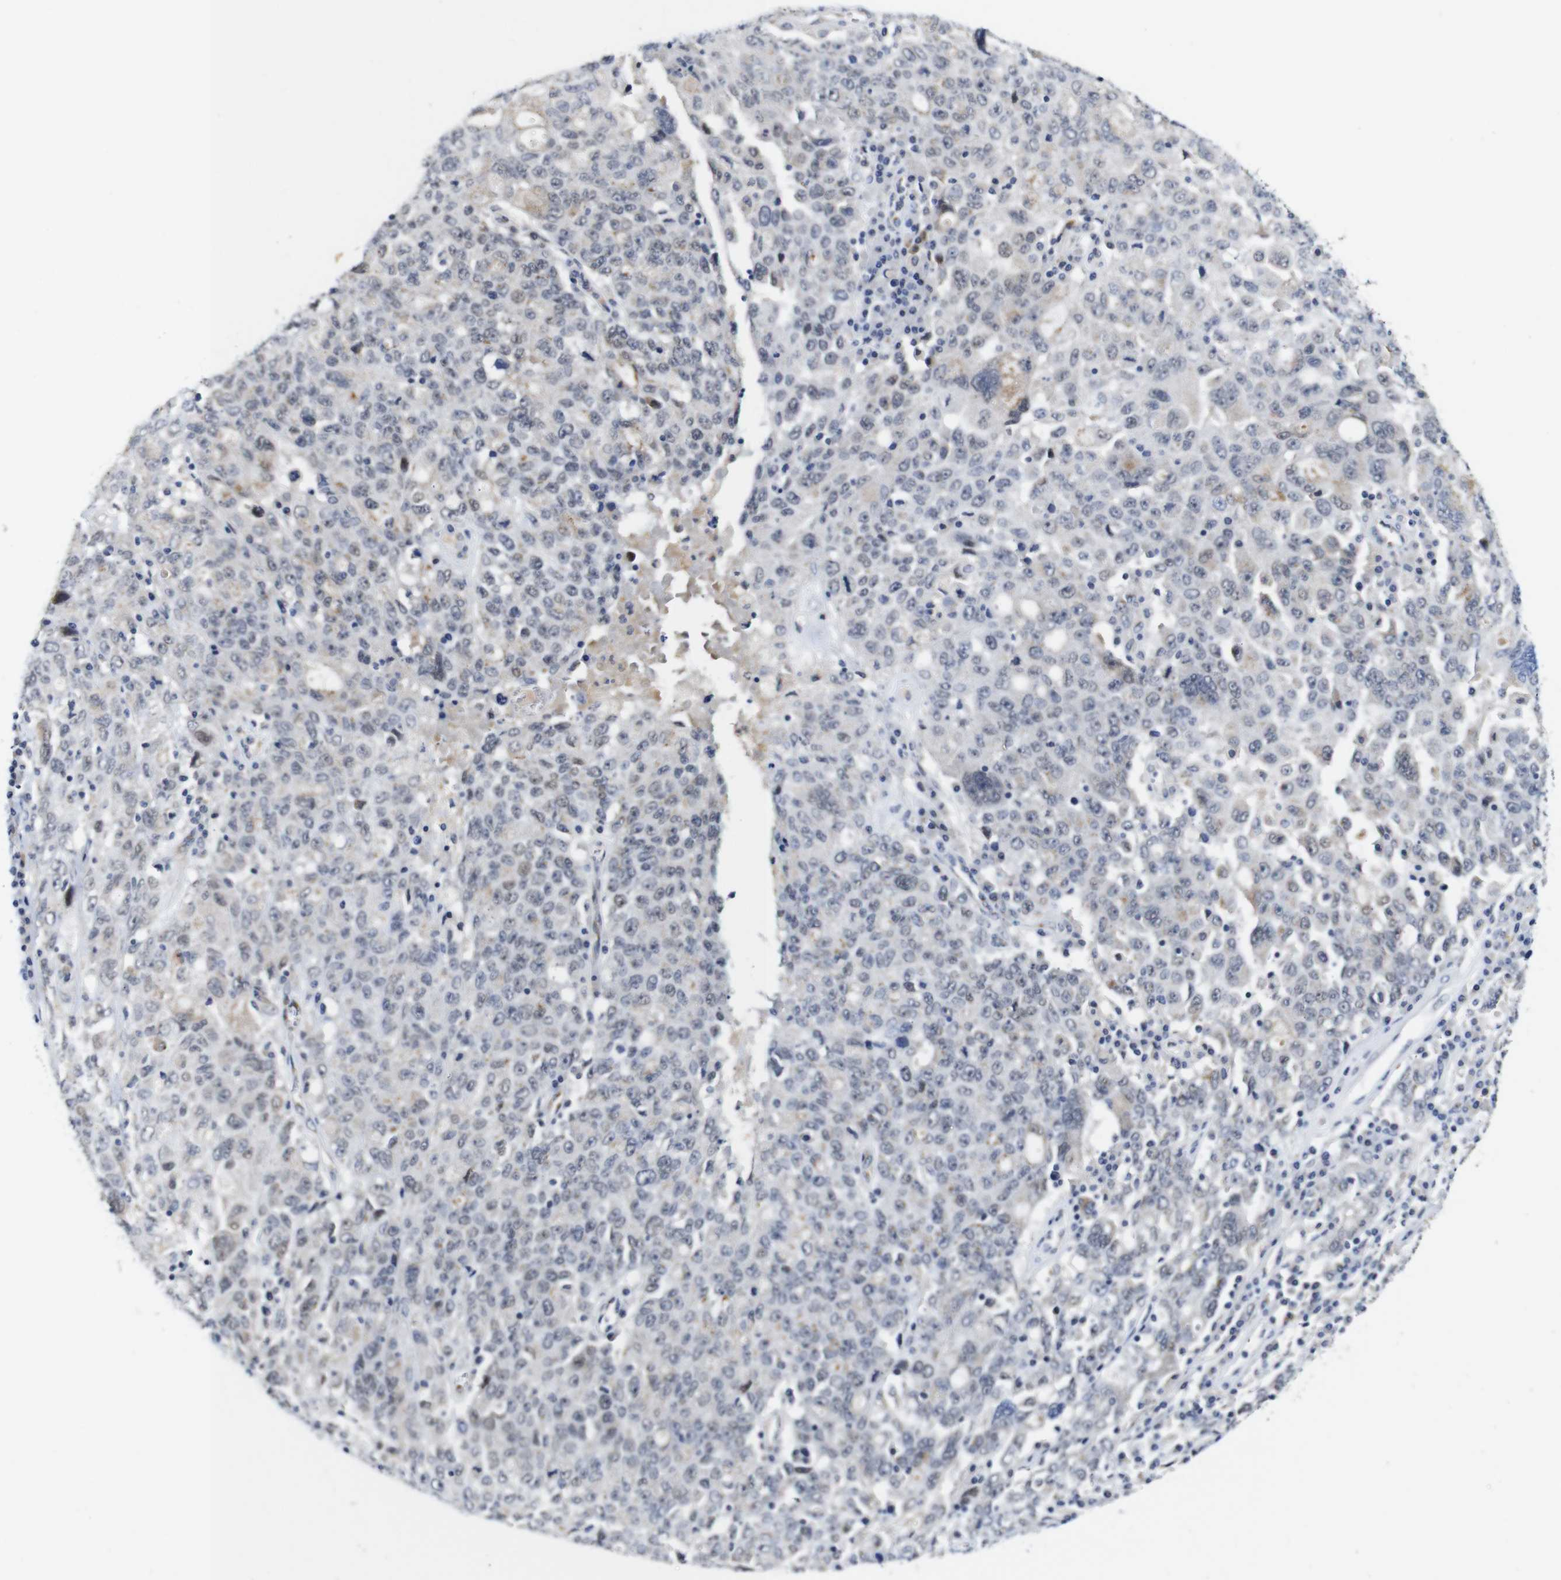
{"staining": {"intensity": "weak", "quantity": "<25%", "location": "cytoplasmic/membranous,nuclear"}, "tissue": "ovarian cancer", "cell_type": "Tumor cells", "image_type": "cancer", "snomed": [{"axis": "morphology", "description": "Carcinoma, endometroid"}, {"axis": "topography", "description": "Ovary"}], "caption": "Immunohistochemical staining of ovarian cancer (endometroid carcinoma) demonstrates no significant expression in tumor cells. (Stains: DAB (3,3'-diaminobenzidine) IHC with hematoxylin counter stain, Microscopy: brightfield microscopy at high magnification).", "gene": "FURIN", "patient": {"sex": "female", "age": 62}}